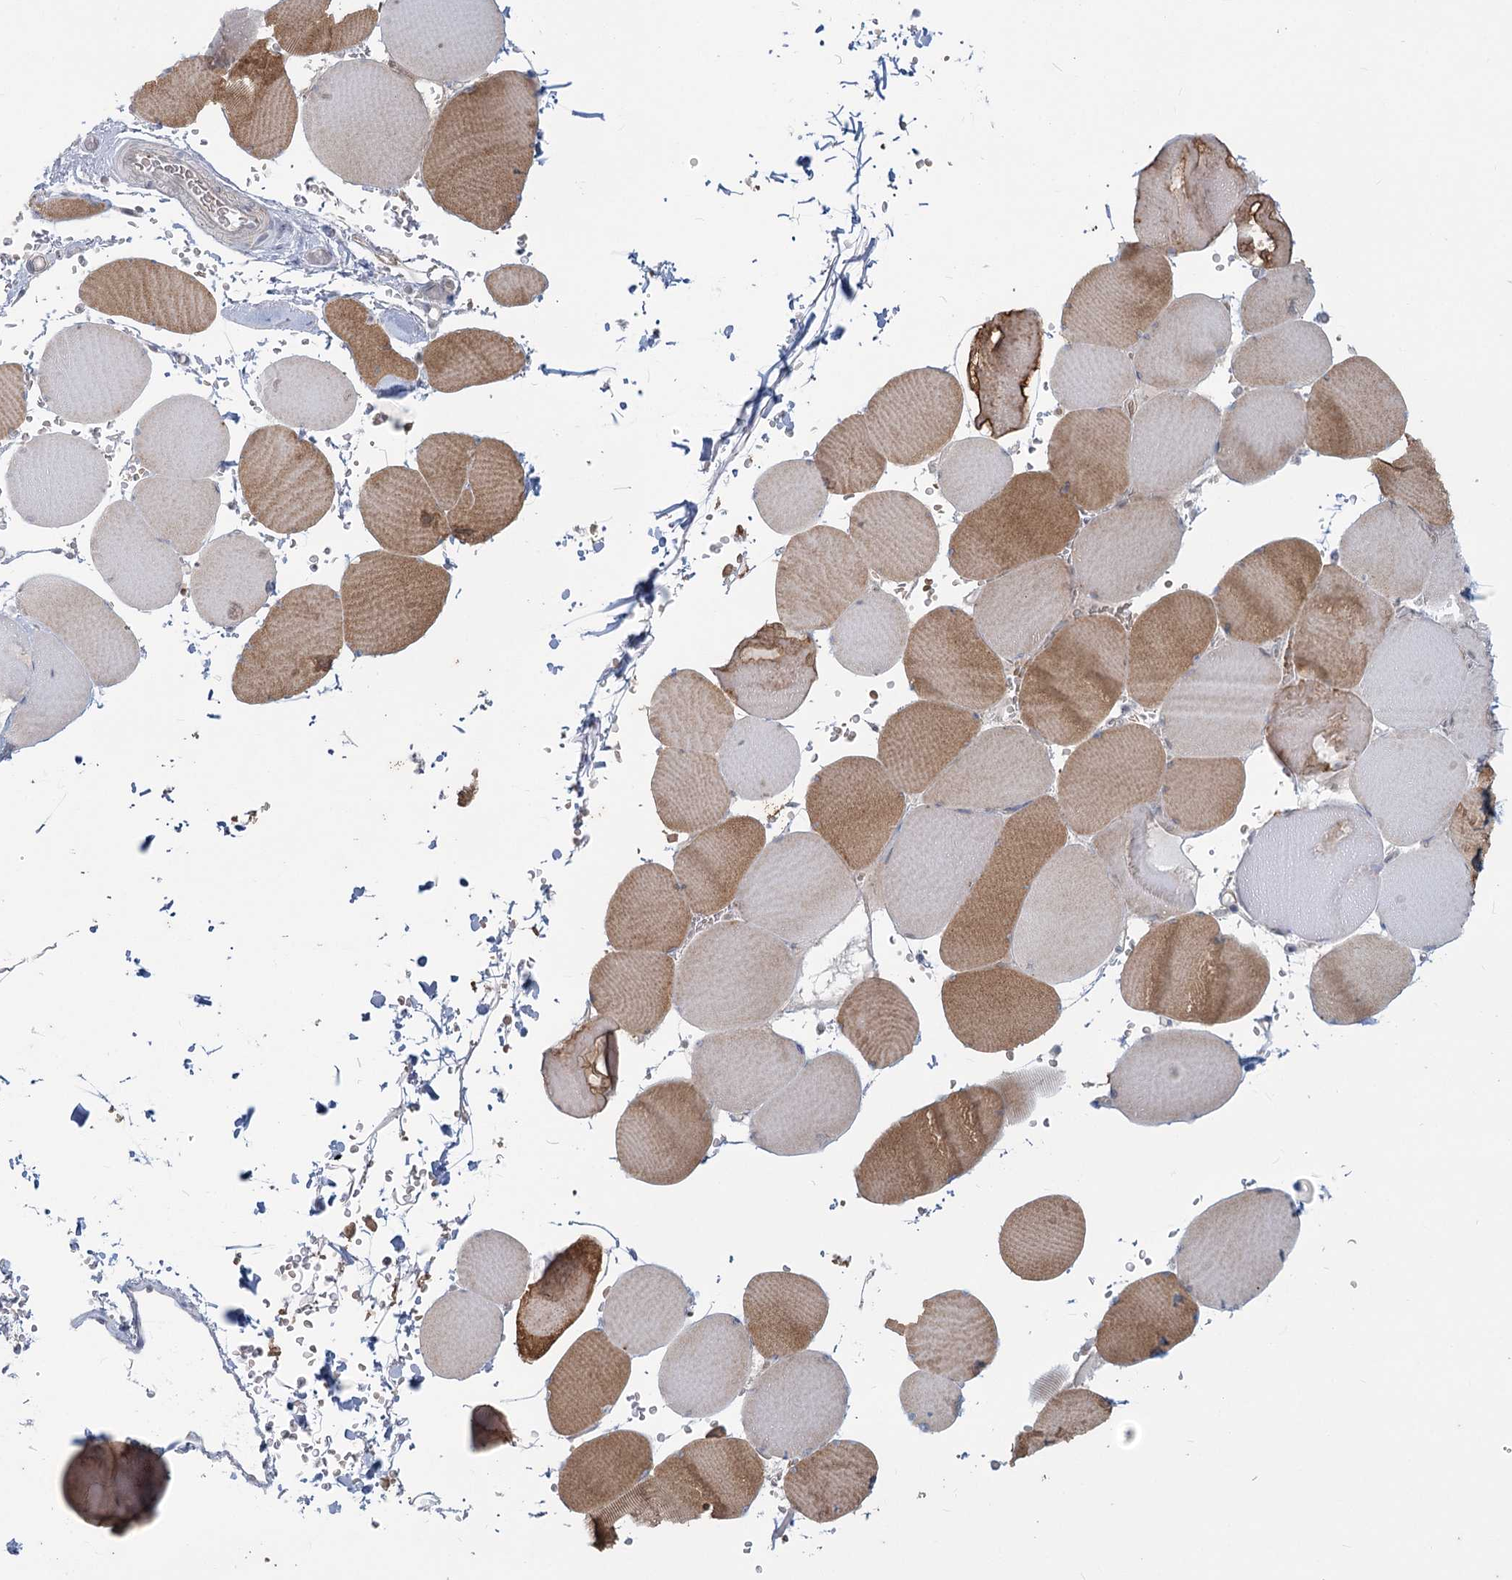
{"staining": {"intensity": "moderate", "quantity": "<25%", "location": "cytoplasmic/membranous"}, "tissue": "skeletal muscle", "cell_type": "Myocytes", "image_type": "normal", "snomed": [{"axis": "morphology", "description": "Normal tissue, NOS"}, {"axis": "topography", "description": "Skeletal muscle"}, {"axis": "topography", "description": "Head-Neck"}], "caption": "Immunohistochemical staining of unremarkable human skeletal muscle exhibits moderate cytoplasmic/membranous protein positivity in about <25% of myocytes. (DAB (3,3'-diaminobenzidine) IHC, brown staining for protein, blue staining for nuclei).", "gene": "MTG1", "patient": {"sex": "male", "age": 66}}